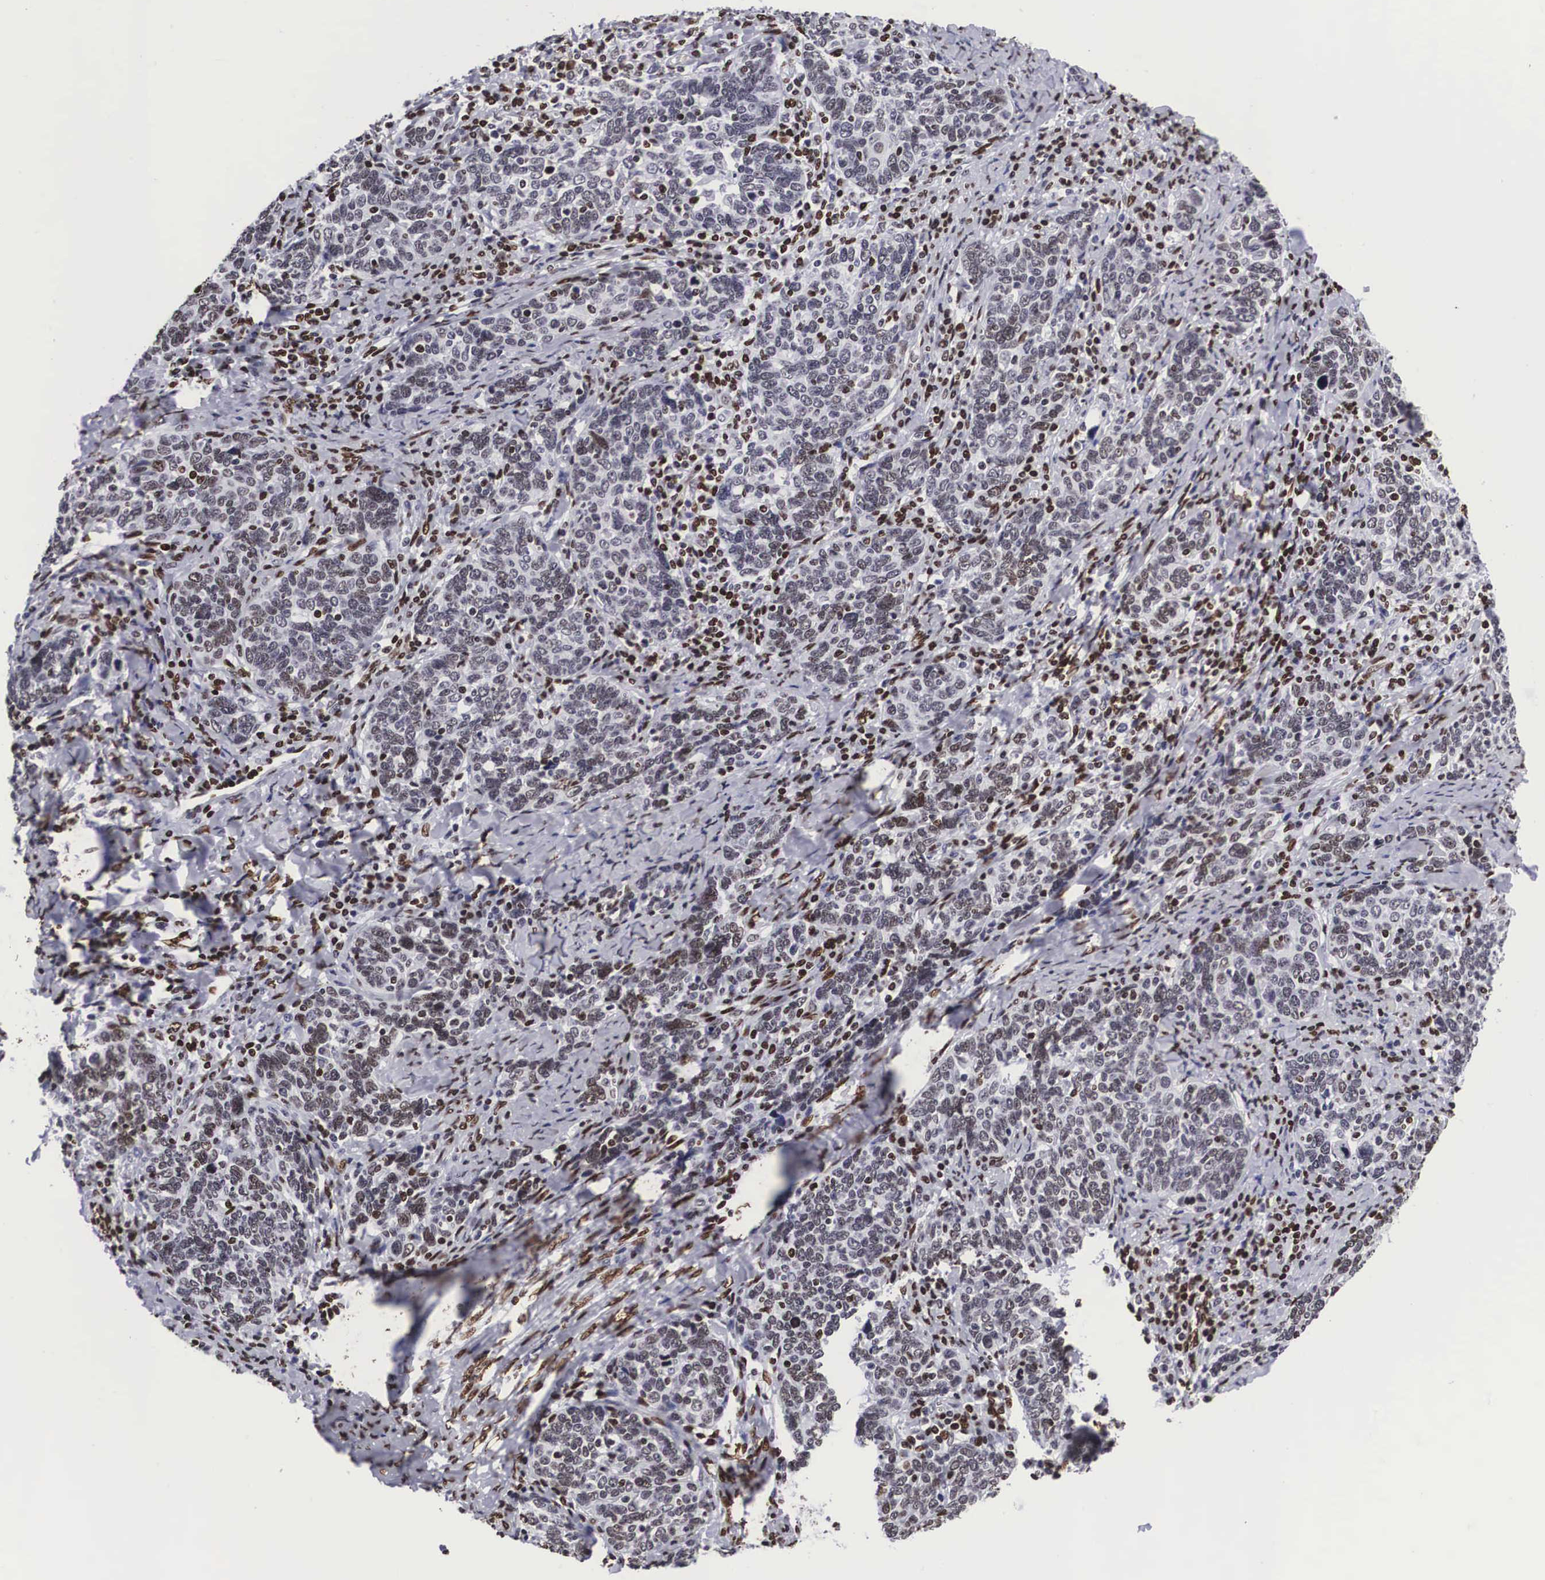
{"staining": {"intensity": "moderate", "quantity": "25%-75%", "location": "nuclear"}, "tissue": "cervical cancer", "cell_type": "Tumor cells", "image_type": "cancer", "snomed": [{"axis": "morphology", "description": "Squamous cell carcinoma, NOS"}, {"axis": "topography", "description": "Cervix"}], "caption": "Immunohistochemical staining of human cervical squamous cell carcinoma displays medium levels of moderate nuclear protein expression in approximately 25%-75% of tumor cells. Nuclei are stained in blue.", "gene": "MECP2", "patient": {"sex": "female", "age": 41}}